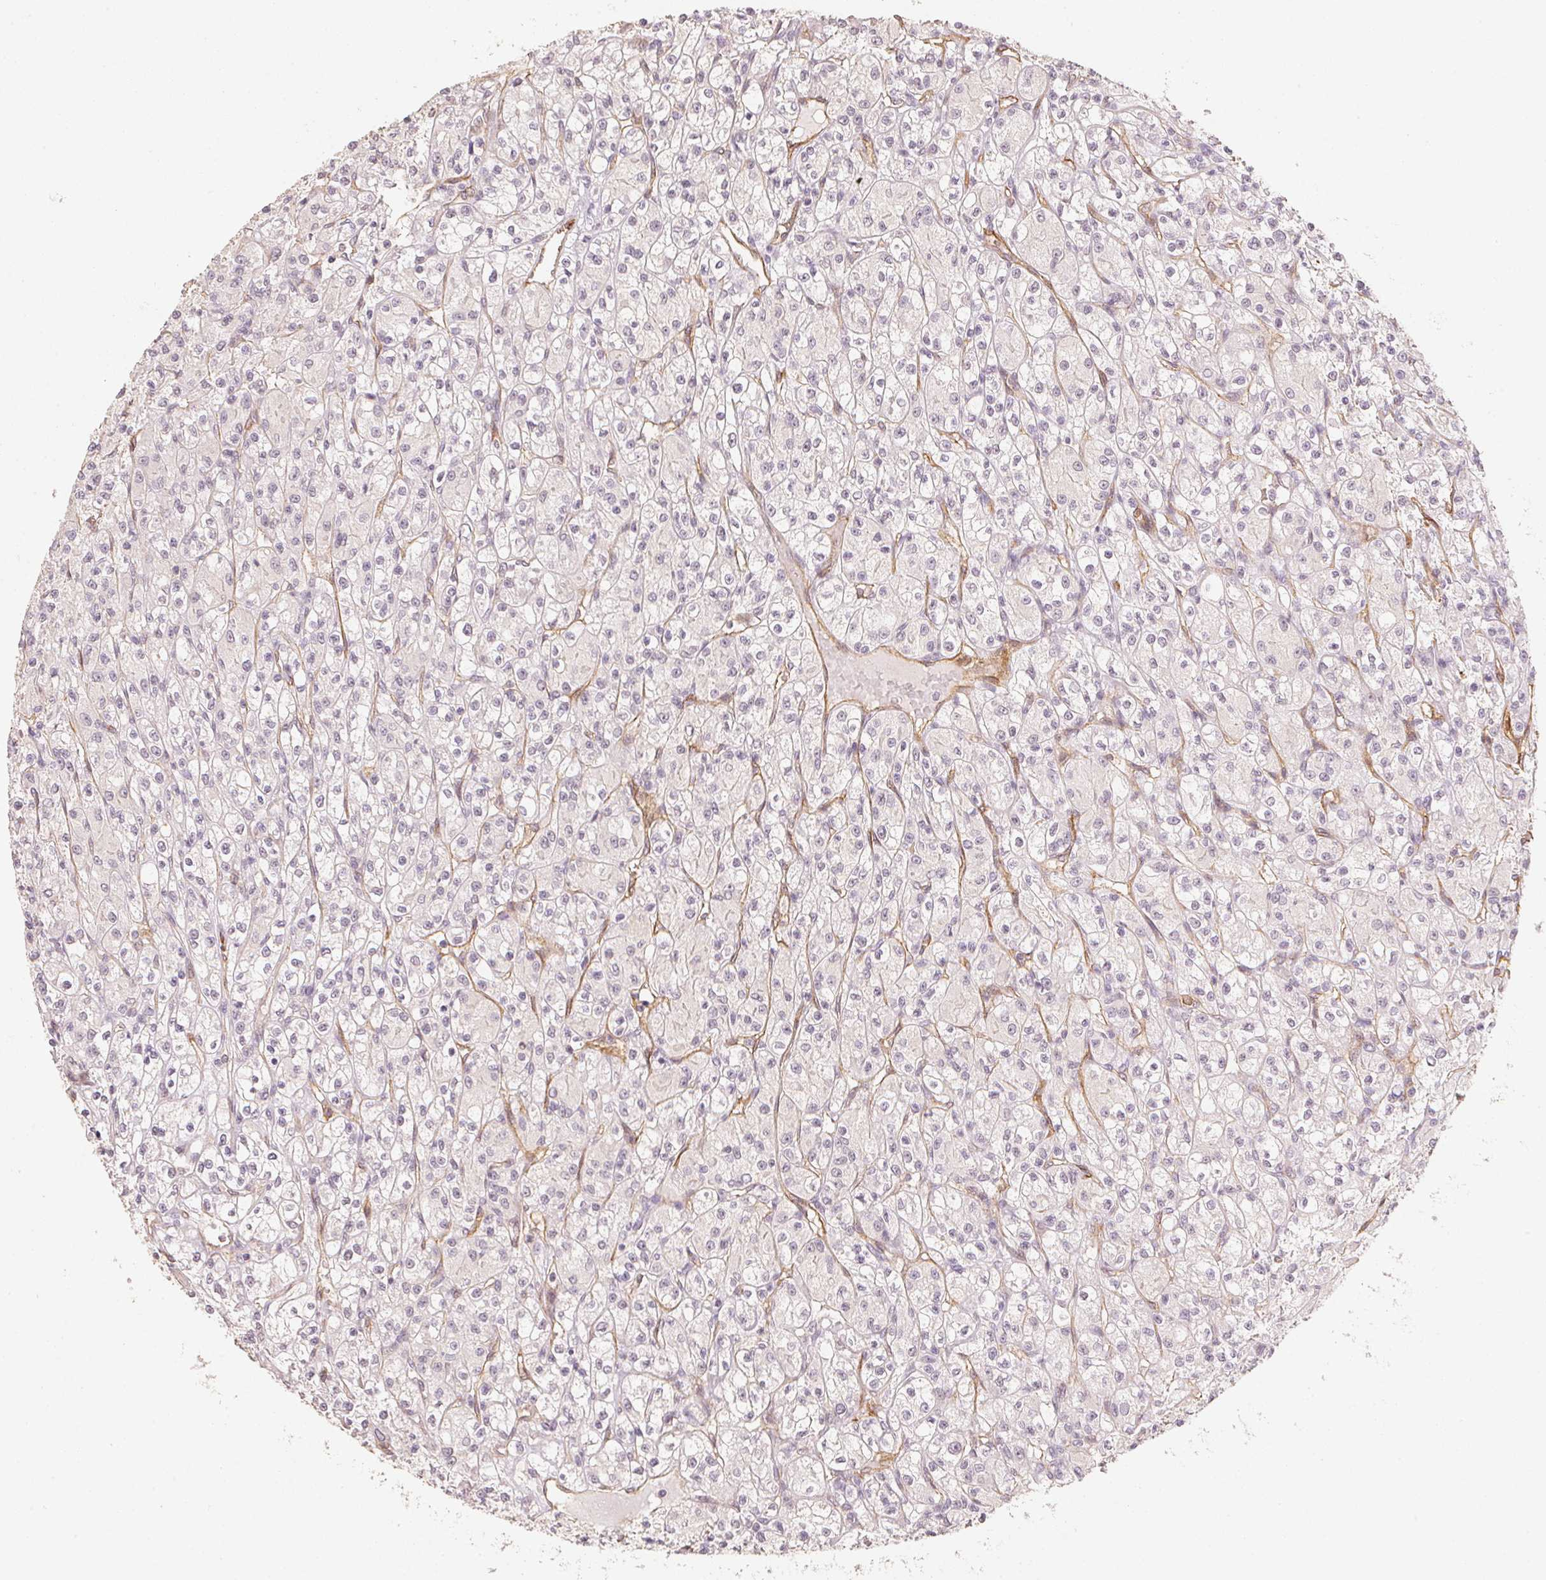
{"staining": {"intensity": "negative", "quantity": "none", "location": "none"}, "tissue": "renal cancer", "cell_type": "Tumor cells", "image_type": "cancer", "snomed": [{"axis": "morphology", "description": "Adenocarcinoma, NOS"}, {"axis": "topography", "description": "Kidney"}], "caption": "This image is of adenocarcinoma (renal) stained with IHC to label a protein in brown with the nuclei are counter-stained blue. There is no positivity in tumor cells.", "gene": "CIB1", "patient": {"sex": "female", "age": 70}}